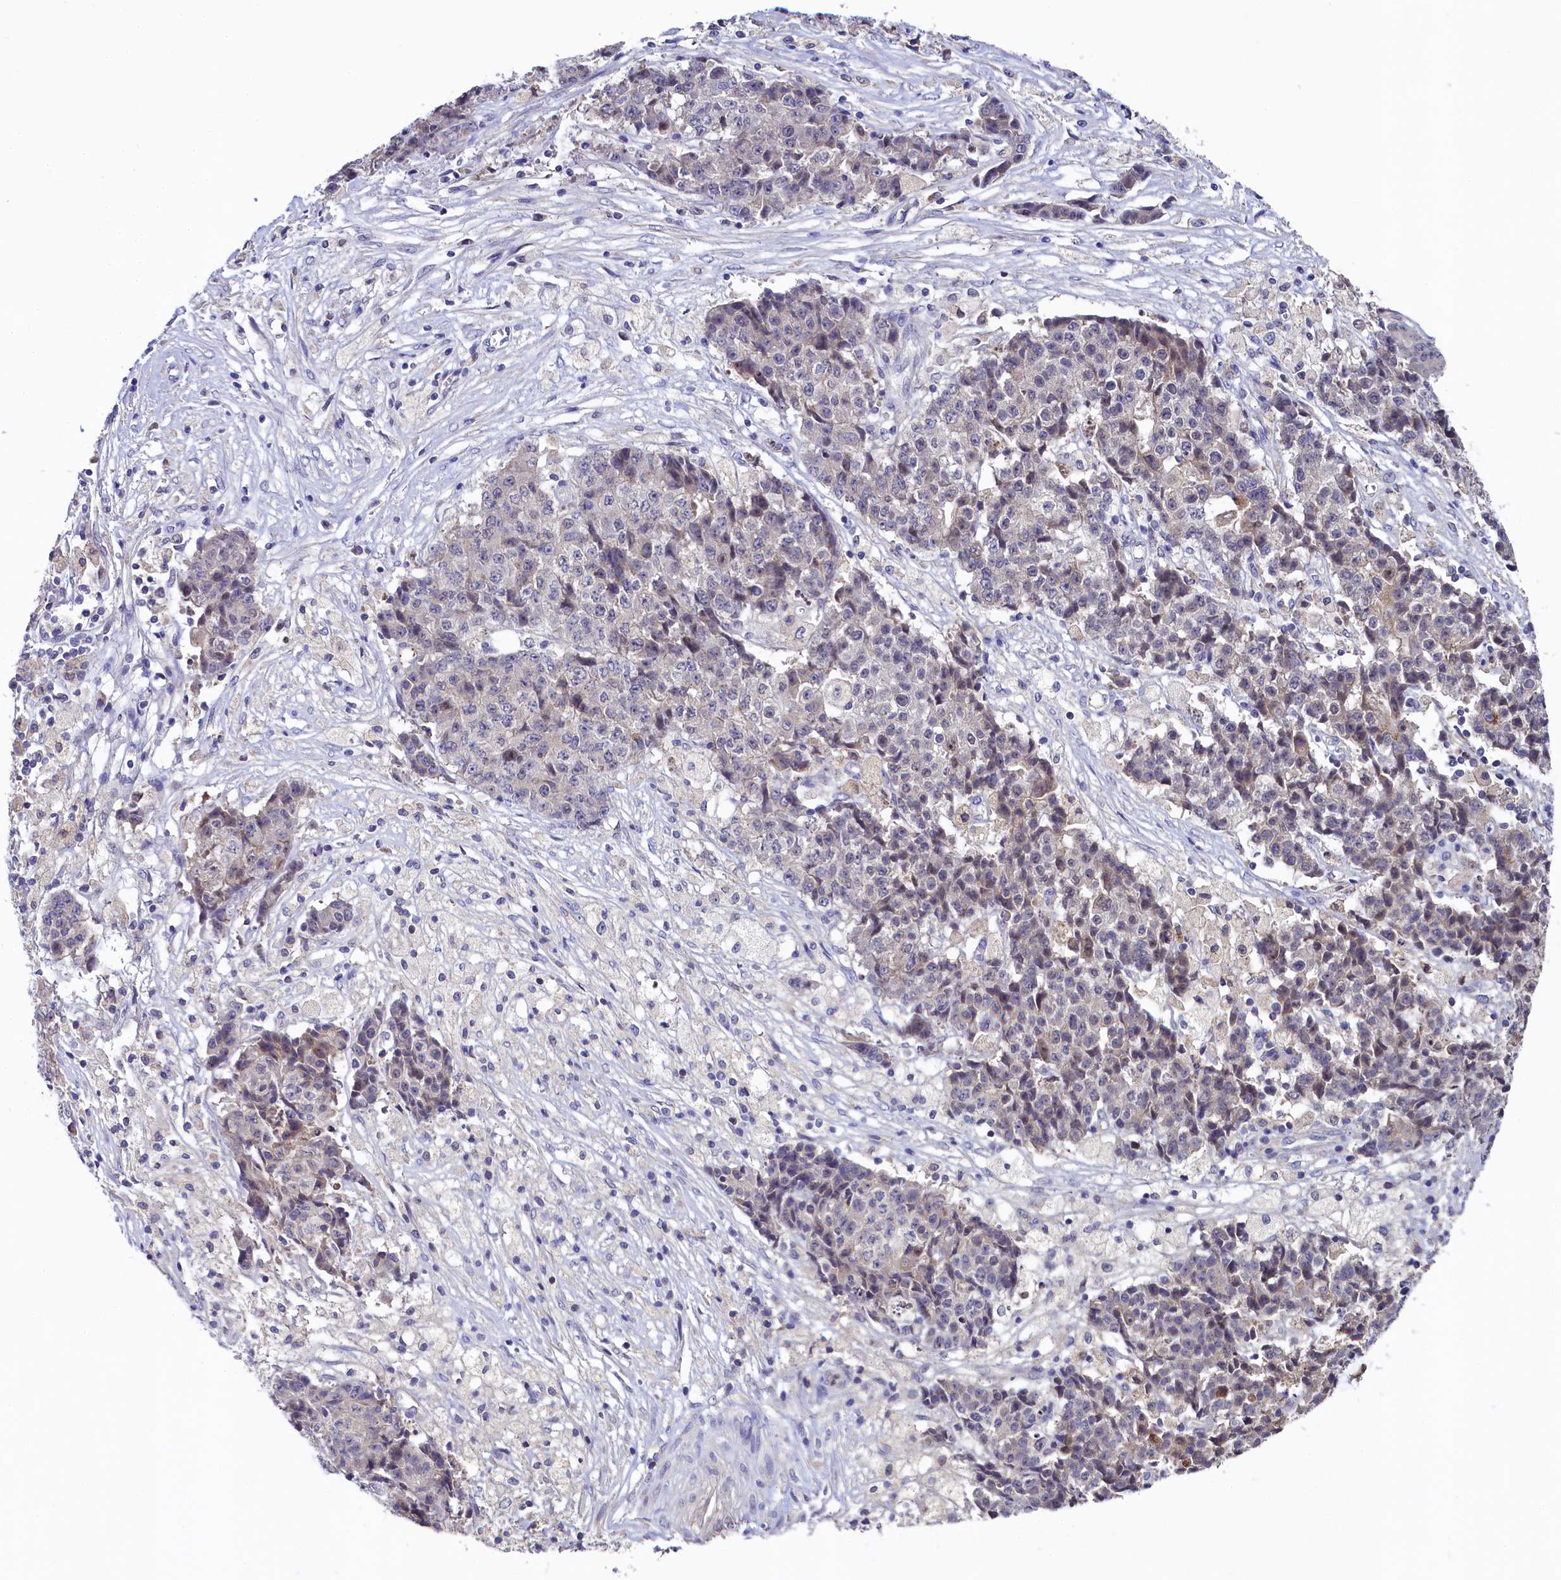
{"staining": {"intensity": "negative", "quantity": "none", "location": "none"}, "tissue": "ovarian cancer", "cell_type": "Tumor cells", "image_type": "cancer", "snomed": [{"axis": "morphology", "description": "Carcinoma, endometroid"}, {"axis": "topography", "description": "Ovary"}], "caption": "Tumor cells show no significant expression in ovarian cancer.", "gene": "SPINK9", "patient": {"sex": "female", "age": 42}}